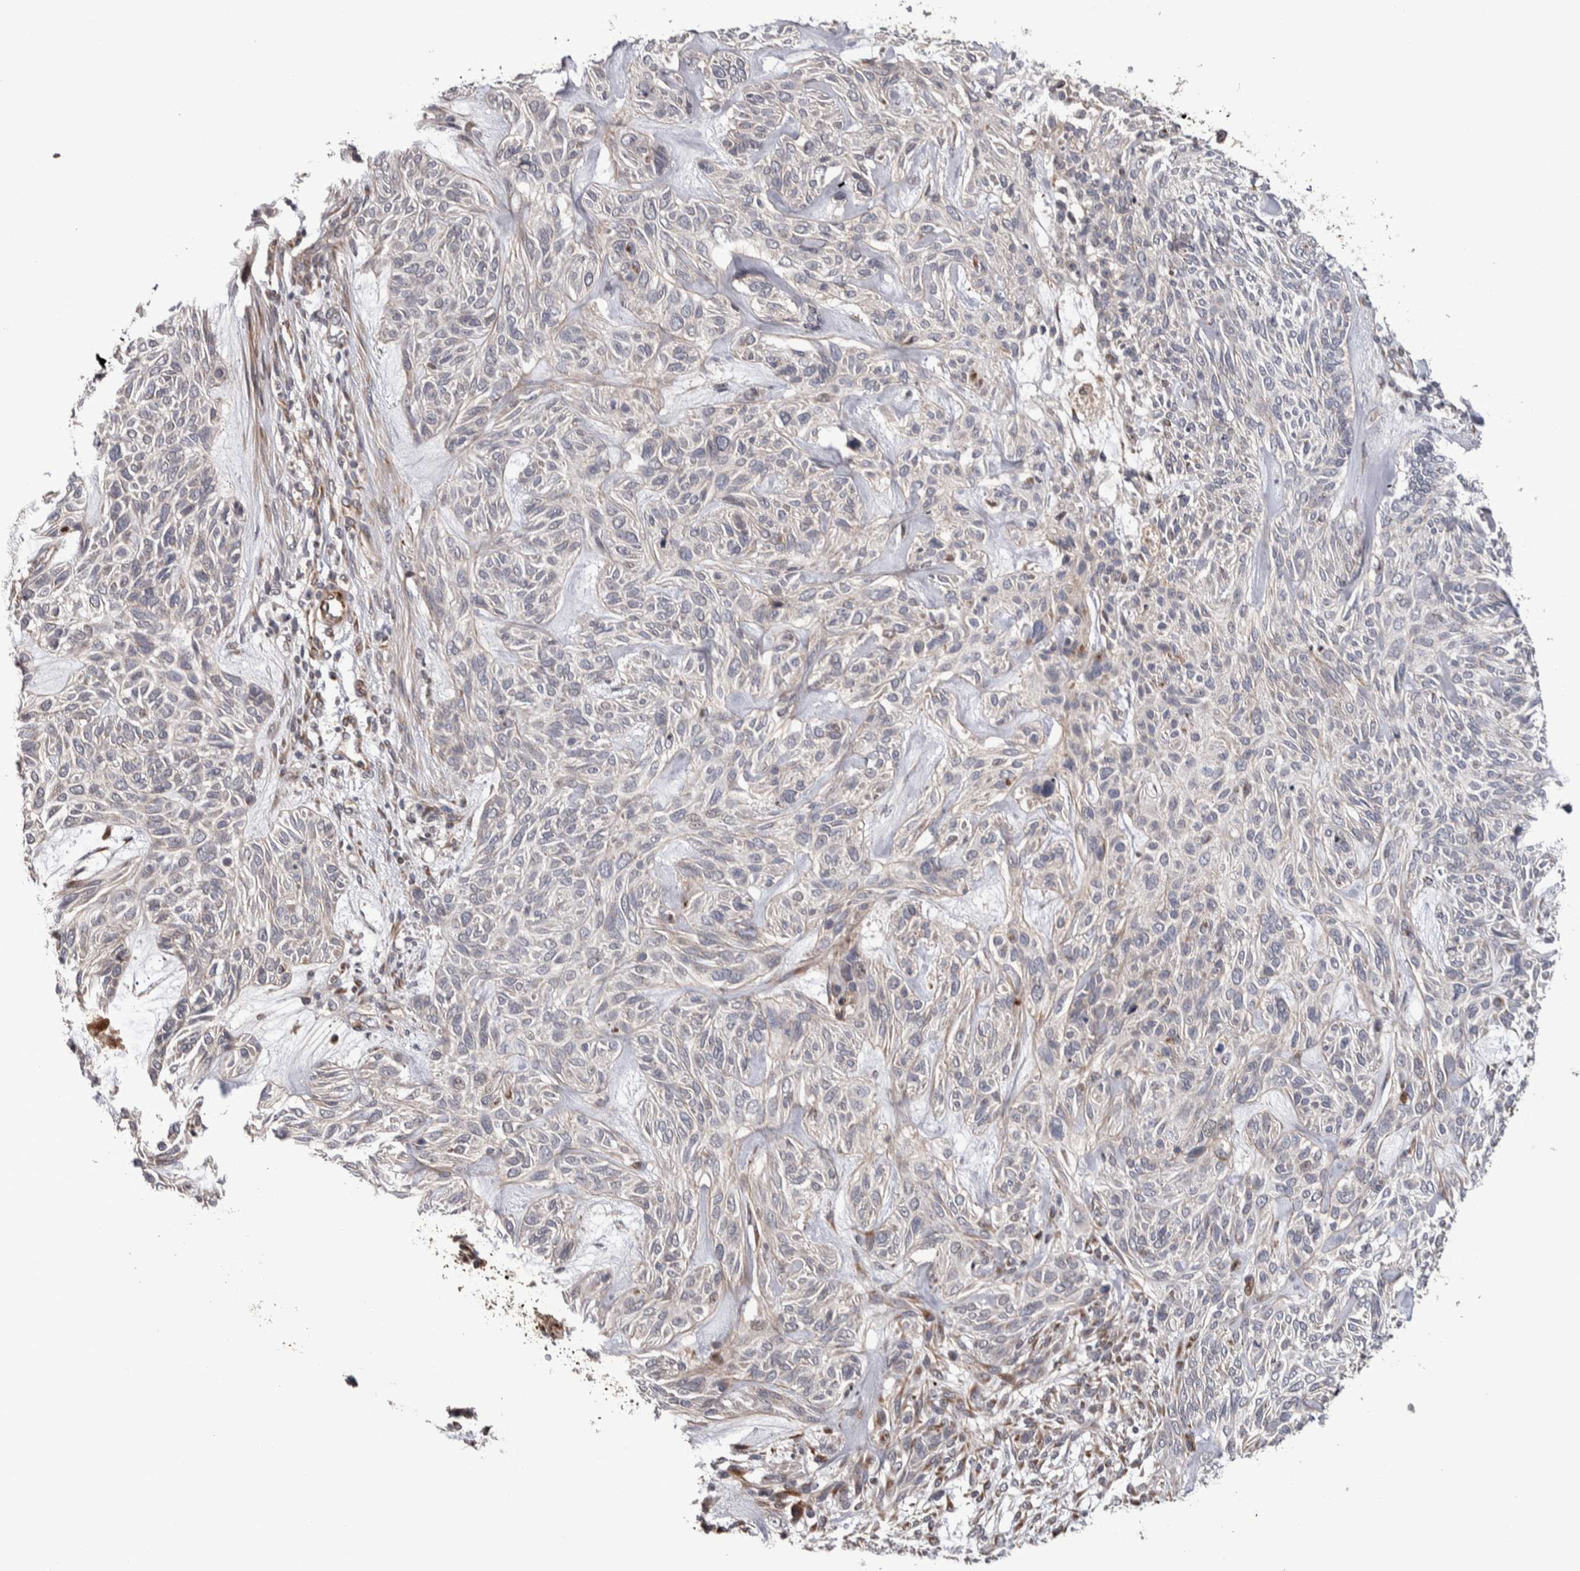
{"staining": {"intensity": "negative", "quantity": "none", "location": "none"}, "tissue": "skin cancer", "cell_type": "Tumor cells", "image_type": "cancer", "snomed": [{"axis": "morphology", "description": "Basal cell carcinoma"}, {"axis": "topography", "description": "Skin"}], "caption": "High magnification brightfield microscopy of skin basal cell carcinoma stained with DAB (3,3'-diaminobenzidine) (brown) and counterstained with hematoxylin (blue): tumor cells show no significant expression. (DAB (3,3'-diaminobenzidine) immunohistochemistry (IHC) with hematoxylin counter stain).", "gene": "CANT1", "patient": {"sex": "male", "age": 55}}